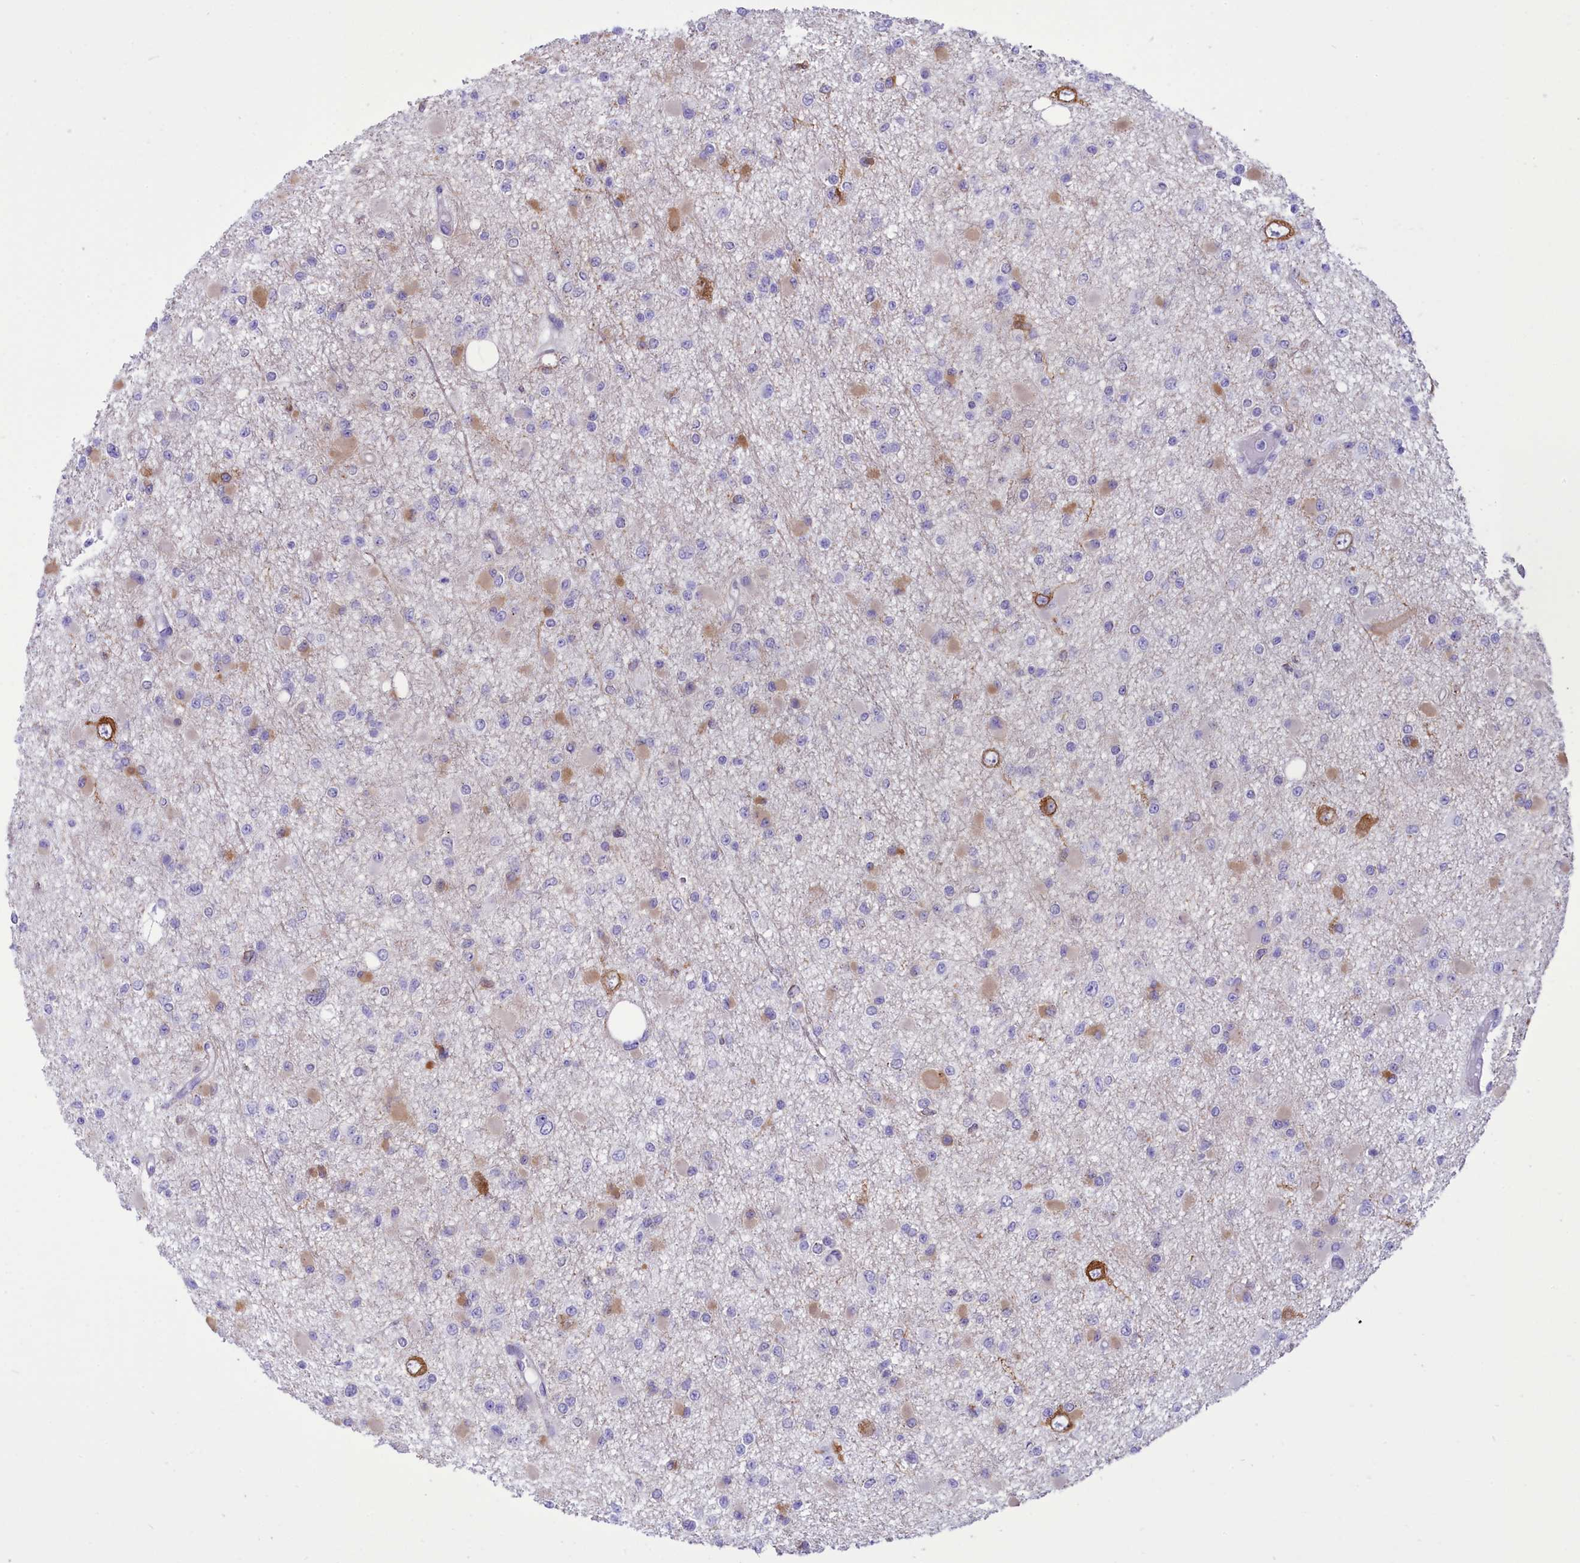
{"staining": {"intensity": "negative", "quantity": "none", "location": "none"}, "tissue": "glioma", "cell_type": "Tumor cells", "image_type": "cancer", "snomed": [{"axis": "morphology", "description": "Glioma, malignant, Low grade"}, {"axis": "topography", "description": "Brain"}], "caption": "Glioma was stained to show a protein in brown. There is no significant staining in tumor cells. Brightfield microscopy of IHC stained with DAB (brown) and hematoxylin (blue), captured at high magnification.", "gene": "DCAF16", "patient": {"sex": "female", "age": 22}}